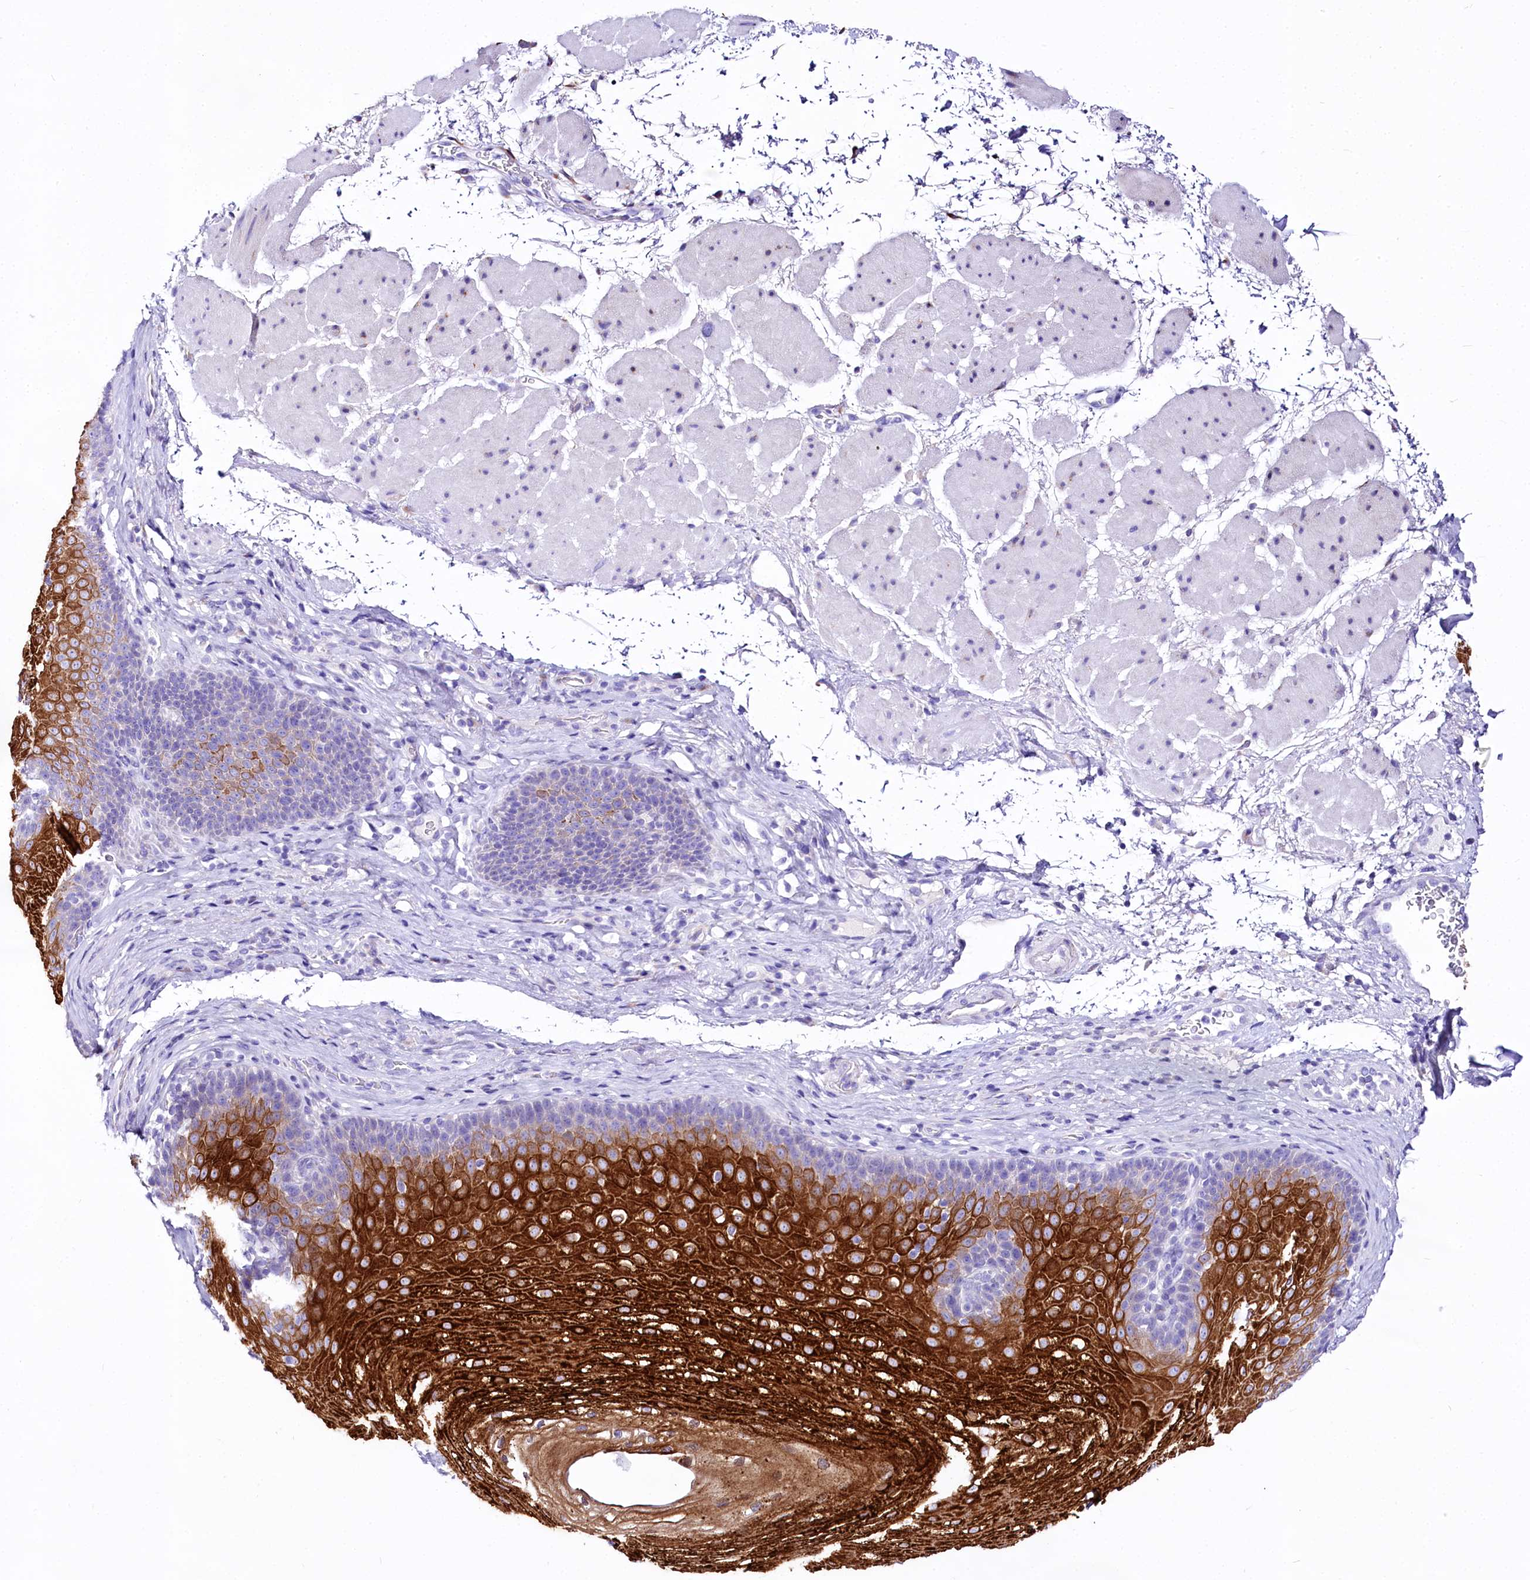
{"staining": {"intensity": "strong", "quantity": "25%-75%", "location": "cytoplasmic/membranous"}, "tissue": "esophagus", "cell_type": "Squamous epithelial cells", "image_type": "normal", "snomed": [{"axis": "morphology", "description": "Normal tissue, NOS"}, {"axis": "topography", "description": "Esophagus"}], "caption": "About 25%-75% of squamous epithelial cells in benign human esophagus demonstrate strong cytoplasmic/membranous protein staining as visualized by brown immunohistochemical staining.", "gene": "A2ML1", "patient": {"sex": "female", "age": 66}}